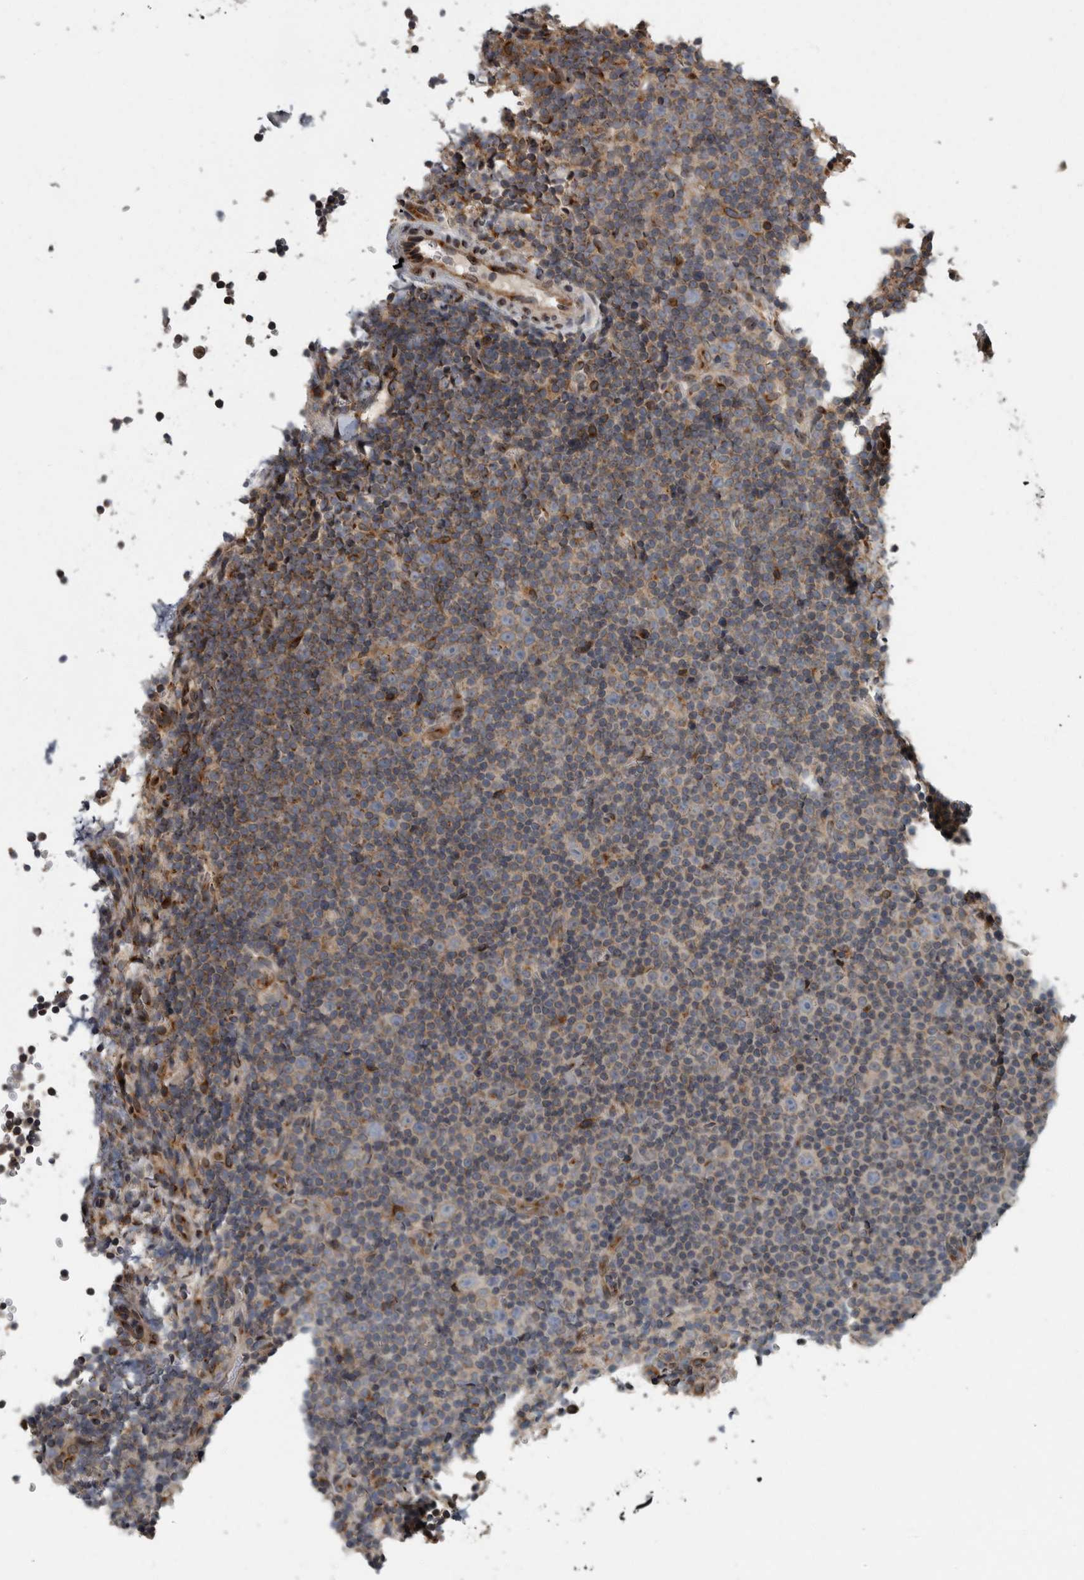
{"staining": {"intensity": "moderate", "quantity": "<25%", "location": "cytoplasmic/membranous"}, "tissue": "lymphoma", "cell_type": "Tumor cells", "image_type": "cancer", "snomed": [{"axis": "morphology", "description": "Malignant lymphoma, non-Hodgkin's type, Low grade"}, {"axis": "topography", "description": "Lymph node"}], "caption": "A low amount of moderate cytoplasmic/membranous staining is identified in approximately <25% of tumor cells in lymphoma tissue.", "gene": "LMAN2L", "patient": {"sex": "female", "age": 67}}